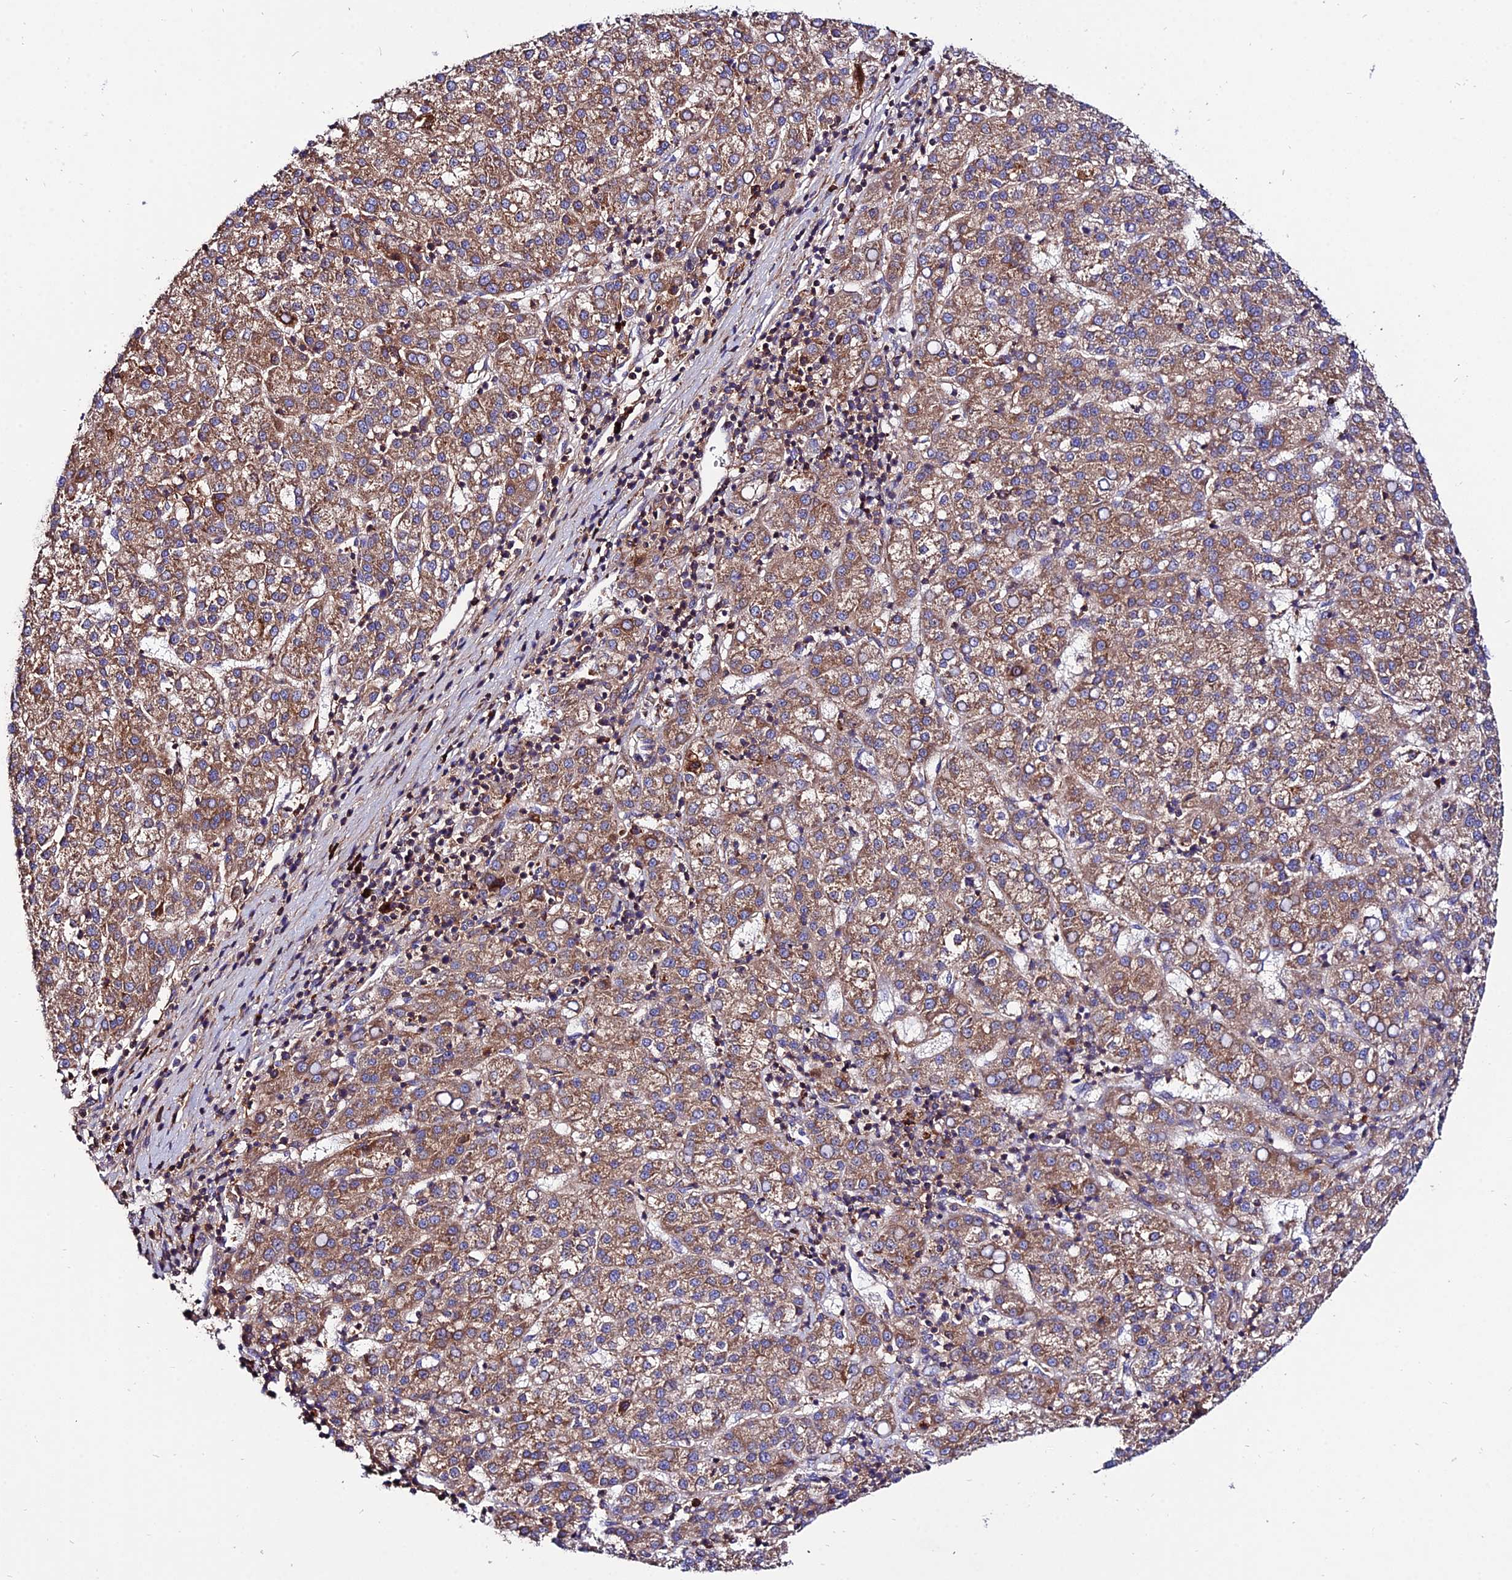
{"staining": {"intensity": "moderate", "quantity": ">75%", "location": "cytoplasmic/membranous"}, "tissue": "liver cancer", "cell_type": "Tumor cells", "image_type": "cancer", "snomed": [{"axis": "morphology", "description": "Carcinoma, Hepatocellular, NOS"}, {"axis": "topography", "description": "Liver"}], "caption": "The micrograph shows staining of hepatocellular carcinoma (liver), revealing moderate cytoplasmic/membranous protein positivity (brown color) within tumor cells. (DAB IHC, brown staining for protein, blue staining for nuclei).", "gene": "PYM1", "patient": {"sex": "female", "age": 58}}